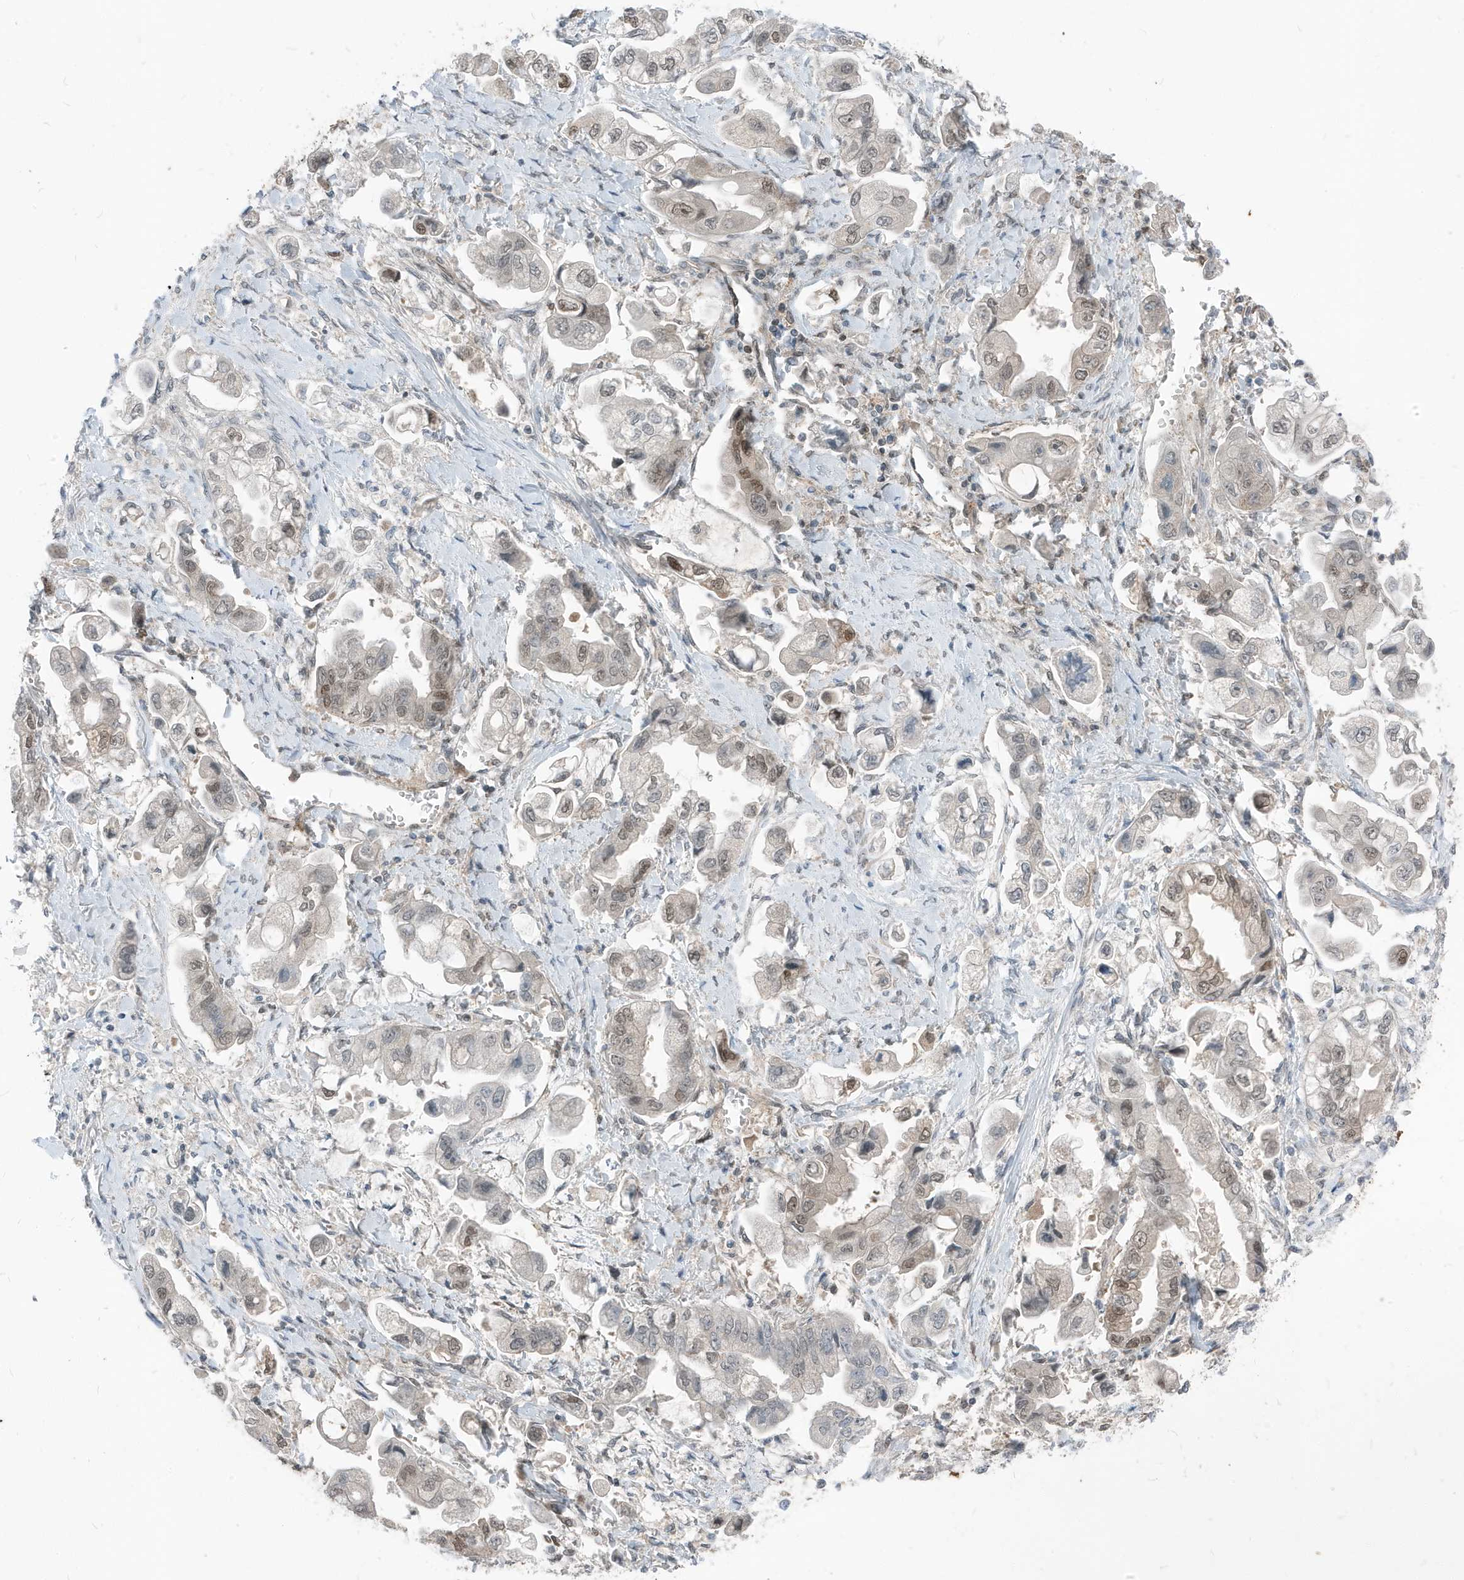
{"staining": {"intensity": "weak", "quantity": "25%-75%", "location": "nuclear"}, "tissue": "stomach cancer", "cell_type": "Tumor cells", "image_type": "cancer", "snomed": [{"axis": "morphology", "description": "Adenocarcinoma, NOS"}, {"axis": "topography", "description": "Stomach"}], "caption": "The photomicrograph reveals a brown stain indicating the presence of a protein in the nuclear of tumor cells in adenocarcinoma (stomach). Nuclei are stained in blue.", "gene": "NCOA7", "patient": {"sex": "male", "age": 62}}